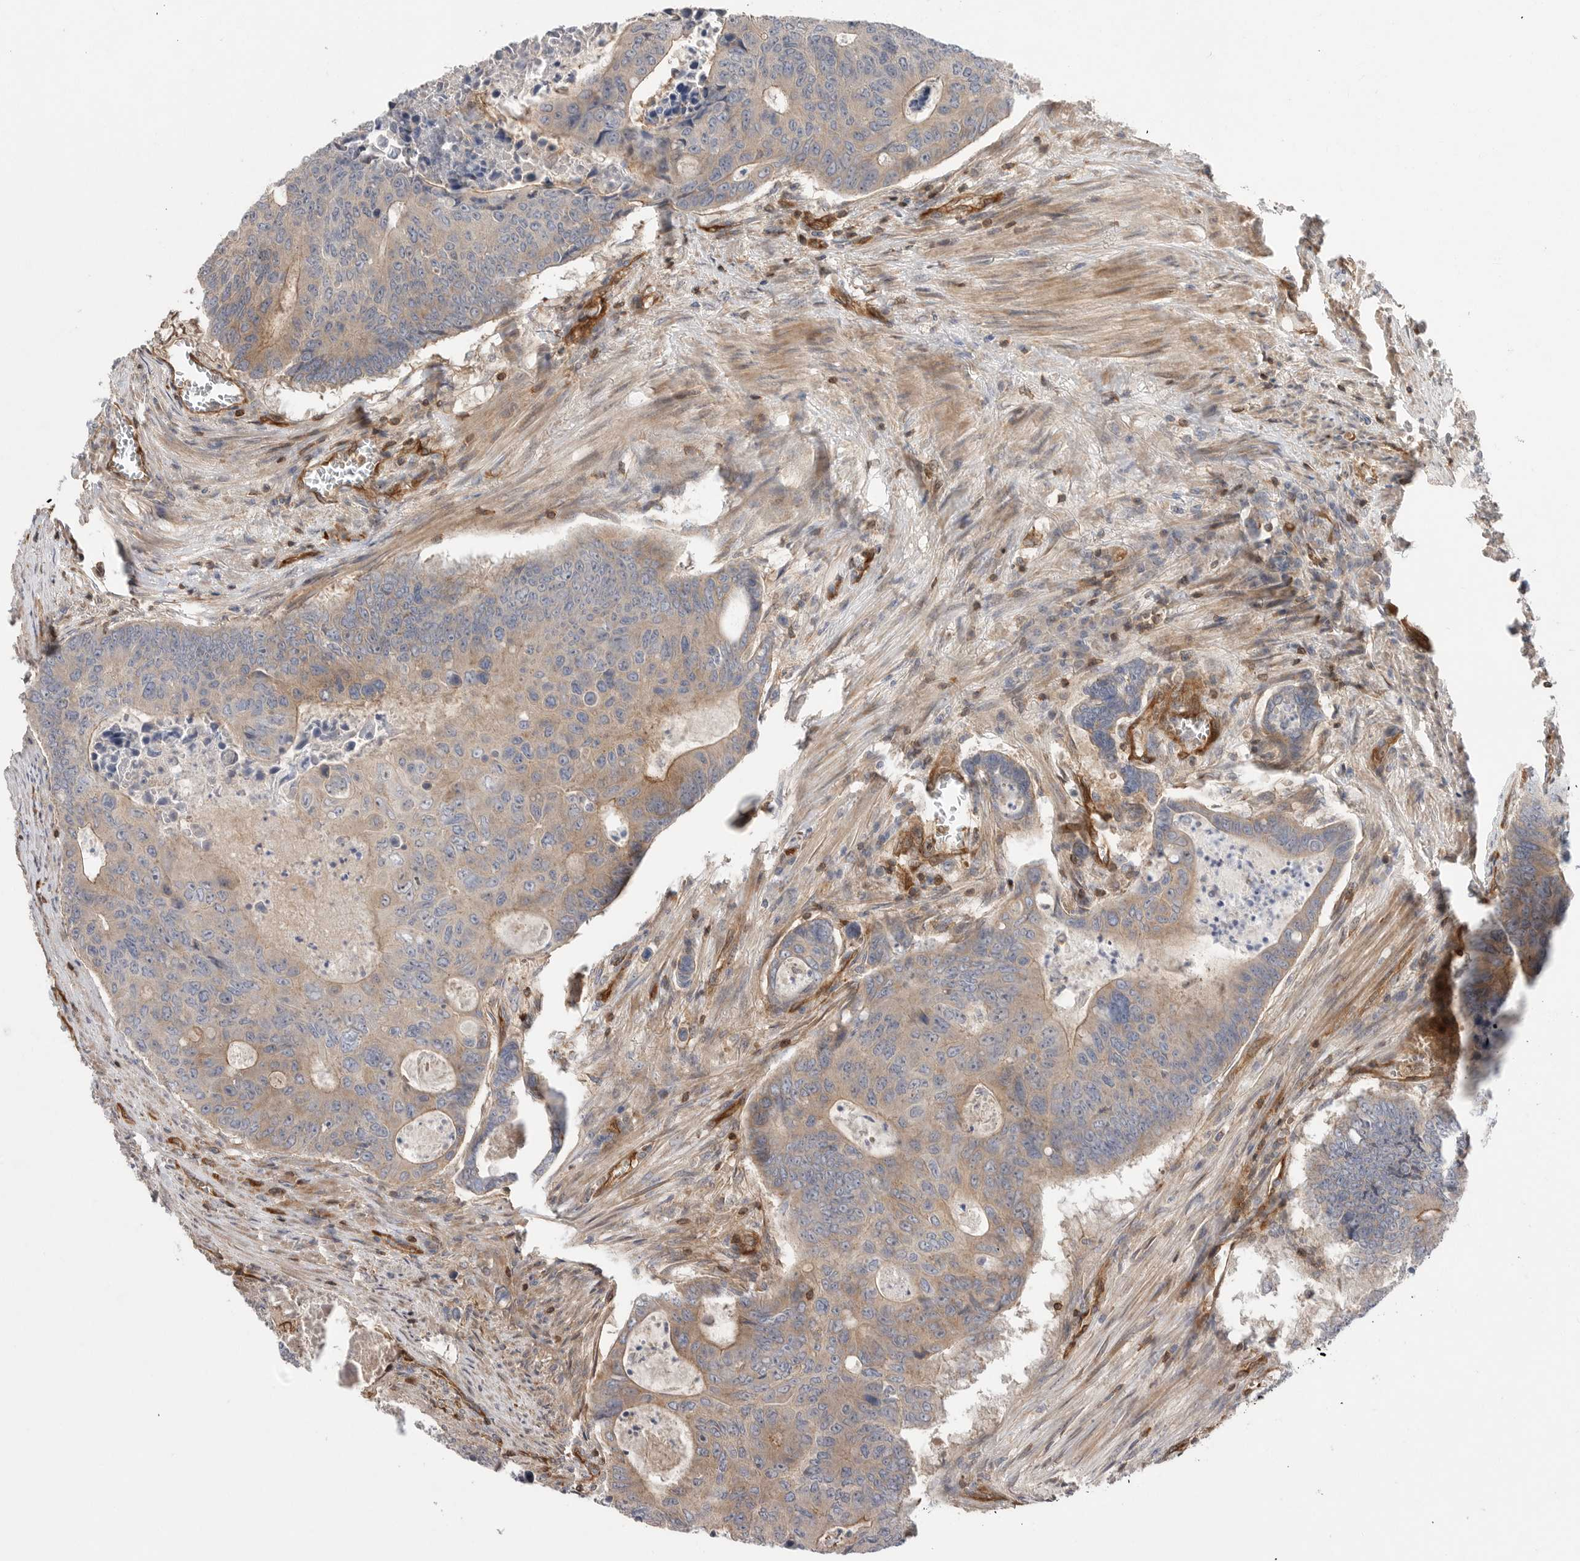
{"staining": {"intensity": "weak", "quantity": ">75%", "location": "cytoplasmic/membranous"}, "tissue": "colorectal cancer", "cell_type": "Tumor cells", "image_type": "cancer", "snomed": [{"axis": "morphology", "description": "Adenocarcinoma, NOS"}, {"axis": "topography", "description": "Colon"}], "caption": "Tumor cells exhibit low levels of weak cytoplasmic/membranous positivity in approximately >75% of cells in human colorectal cancer.", "gene": "PRKCH", "patient": {"sex": "male", "age": 87}}